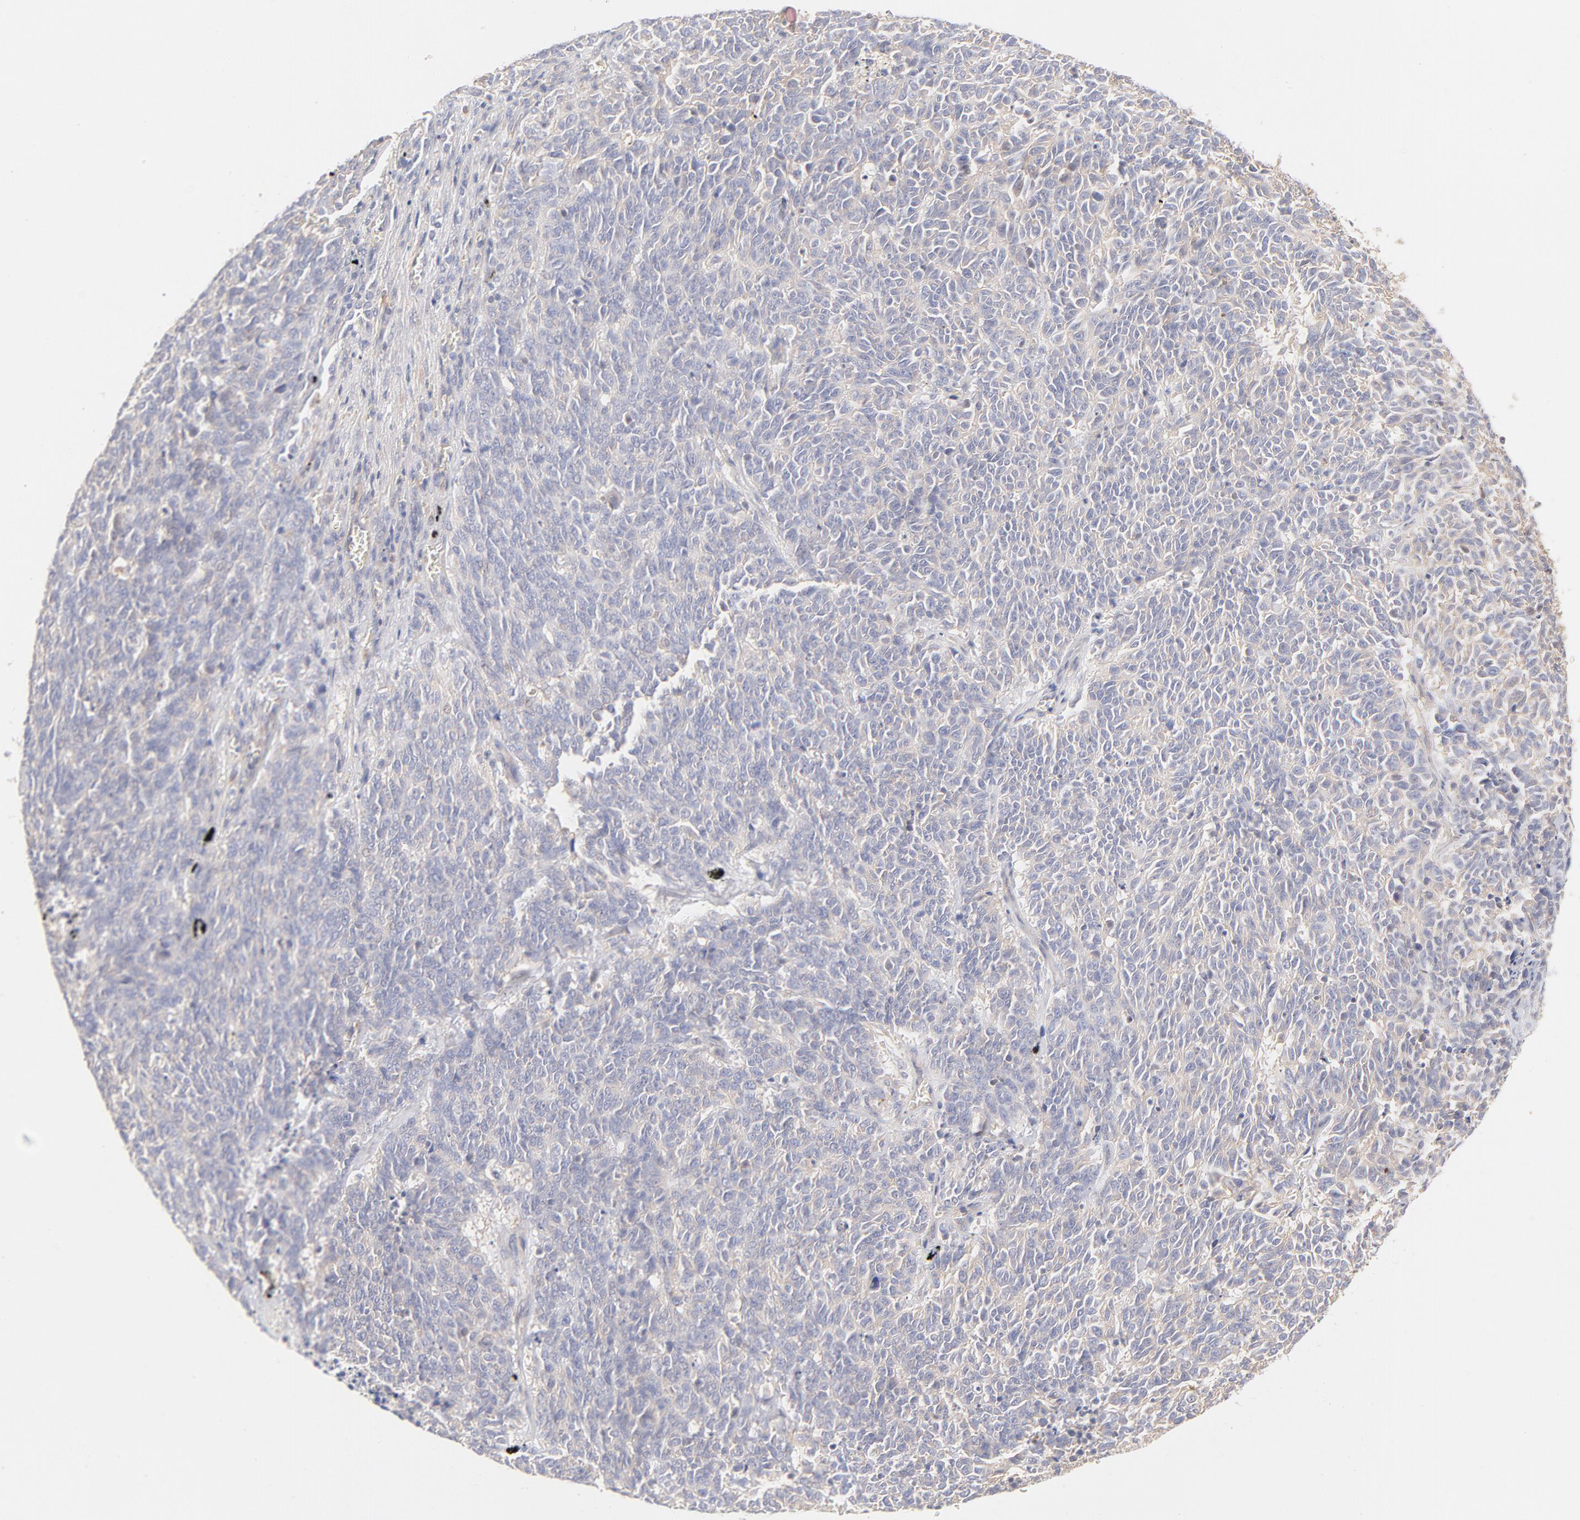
{"staining": {"intensity": "negative", "quantity": "none", "location": "none"}, "tissue": "lung cancer", "cell_type": "Tumor cells", "image_type": "cancer", "snomed": [{"axis": "morphology", "description": "Neoplasm, malignant, NOS"}, {"axis": "topography", "description": "Lung"}], "caption": "Tumor cells show no significant protein staining in lung malignant neoplasm. (Brightfield microscopy of DAB immunohistochemistry at high magnification).", "gene": "LDLRAP1", "patient": {"sex": "female", "age": 58}}